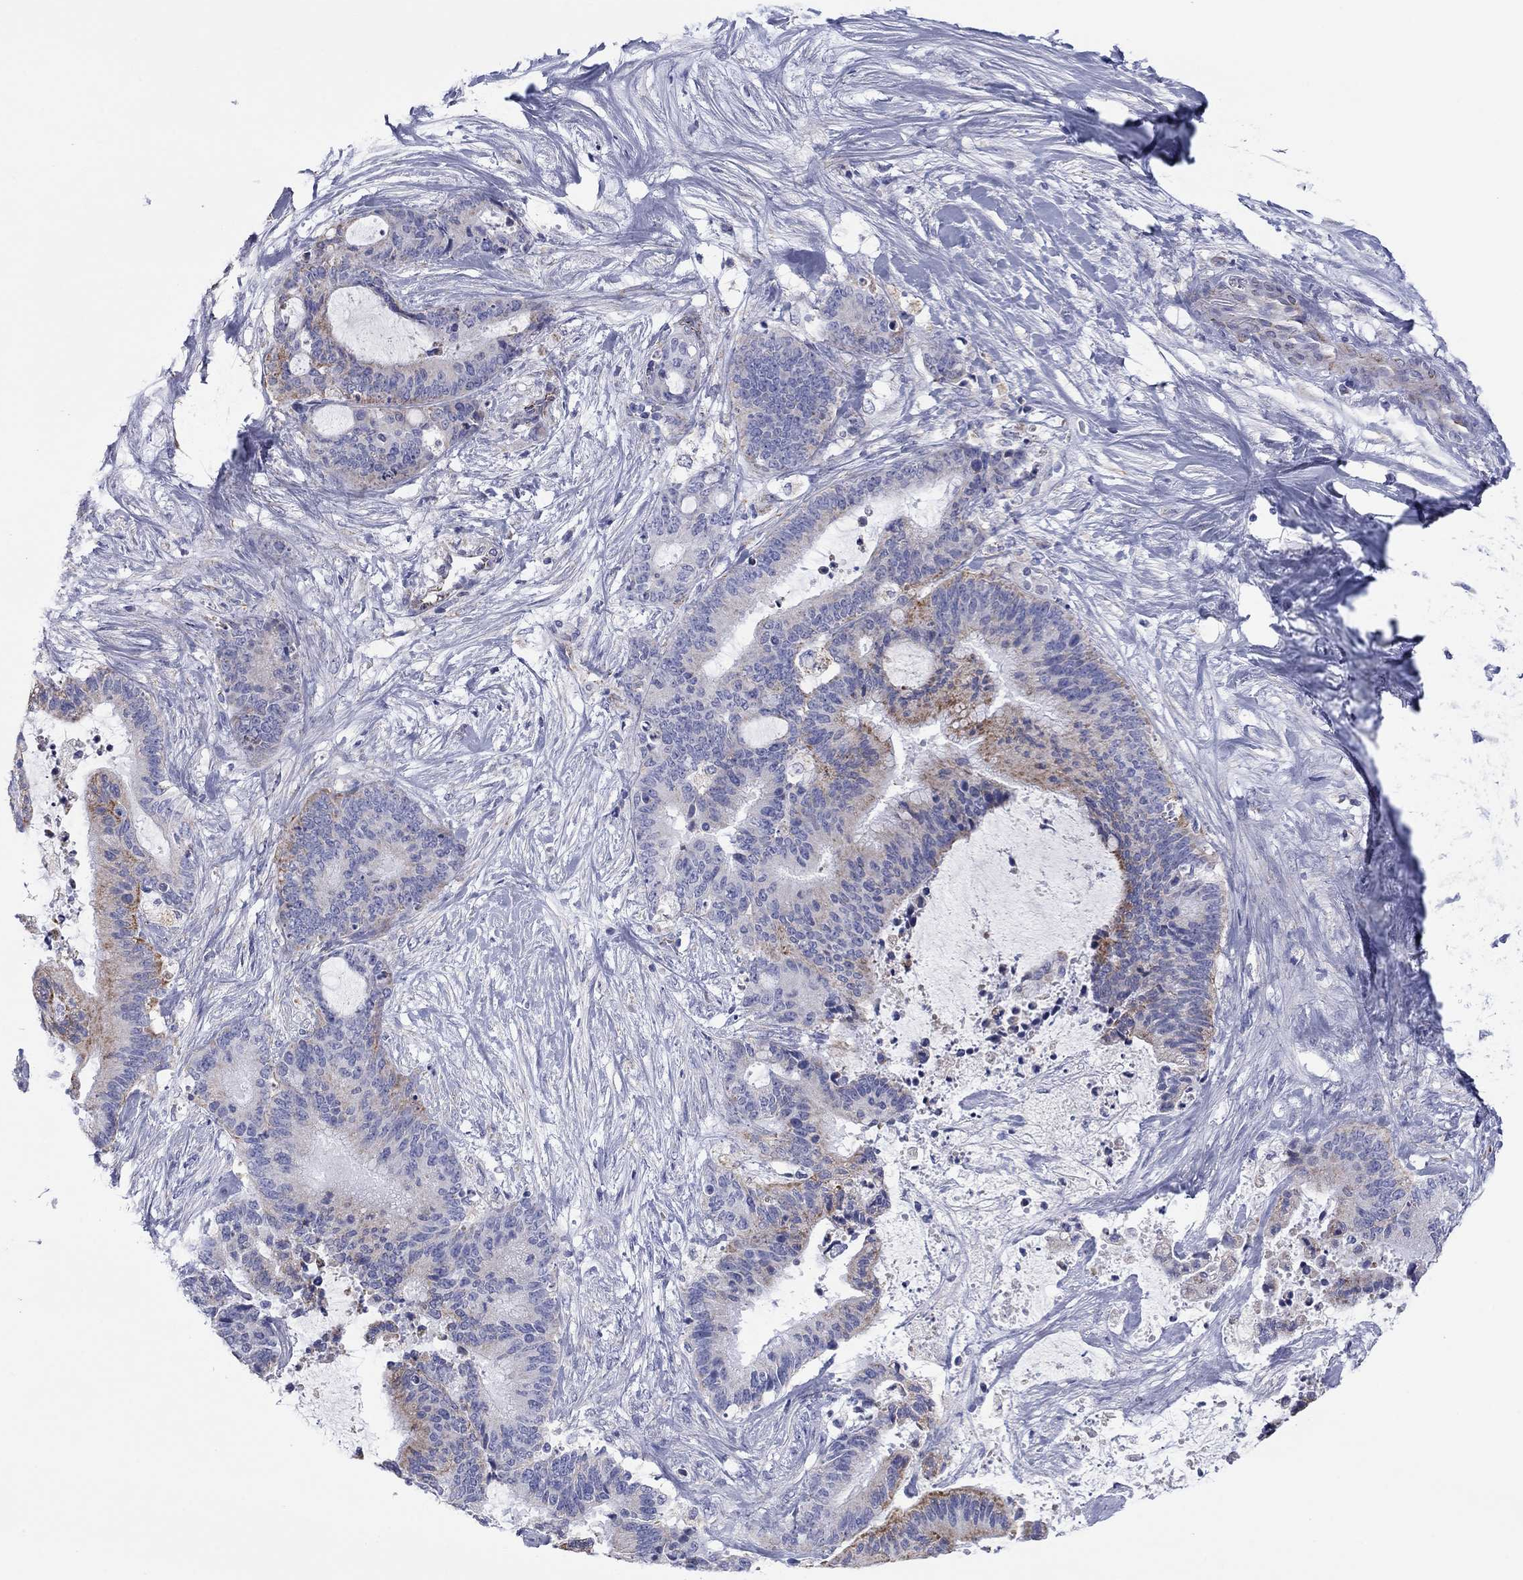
{"staining": {"intensity": "strong", "quantity": "<25%", "location": "cytoplasmic/membranous"}, "tissue": "liver cancer", "cell_type": "Tumor cells", "image_type": "cancer", "snomed": [{"axis": "morphology", "description": "Cholangiocarcinoma"}, {"axis": "topography", "description": "Liver"}], "caption": "A photomicrograph showing strong cytoplasmic/membranous positivity in approximately <25% of tumor cells in liver cancer, as visualized by brown immunohistochemical staining.", "gene": "MGST3", "patient": {"sex": "female", "age": 73}}